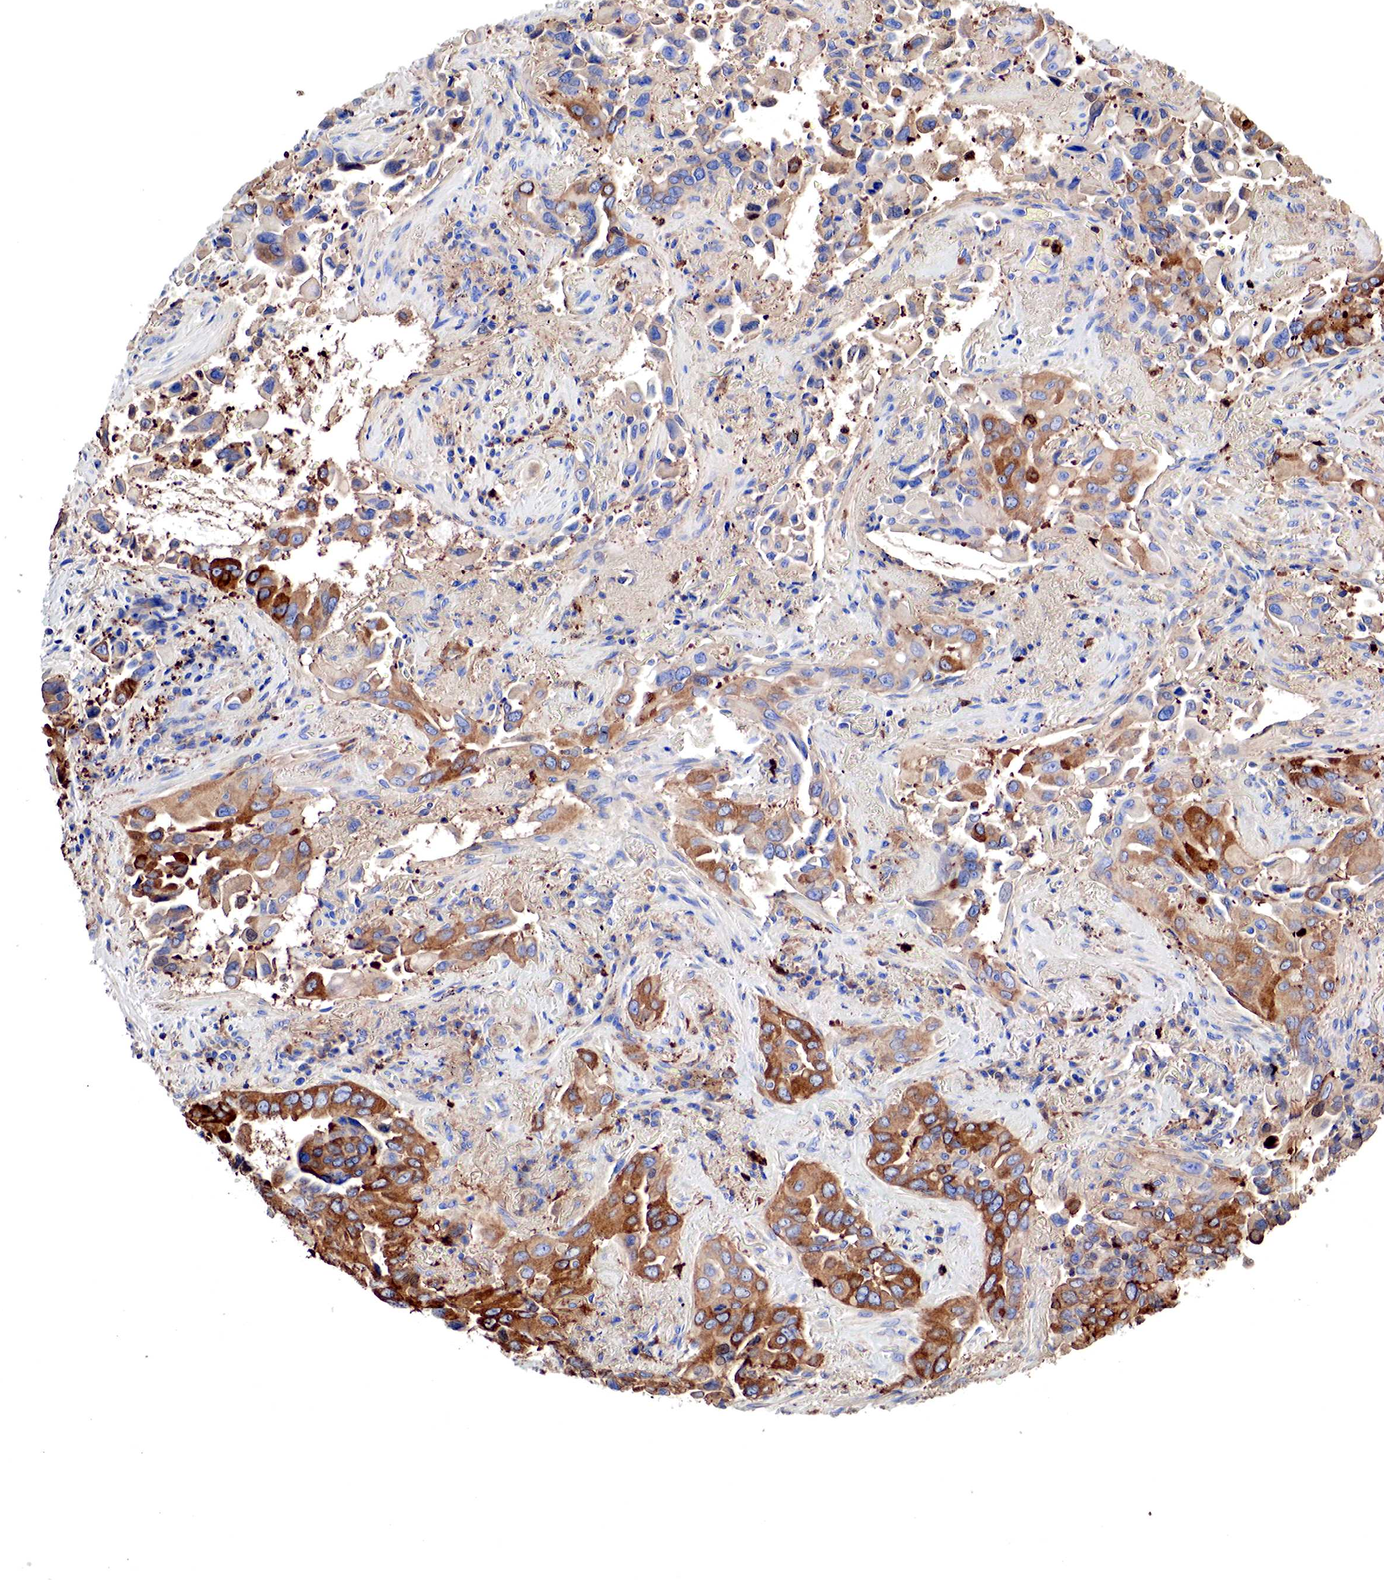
{"staining": {"intensity": "moderate", "quantity": "25%-75%", "location": "cytoplasmic/membranous"}, "tissue": "lung cancer", "cell_type": "Tumor cells", "image_type": "cancer", "snomed": [{"axis": "morphology", "description": "Adenocarcinoma, NOS"}, {"axis": "topography", "description": "Lung"}], "caption": "Lung cancer (adenocarcinoma) stained with DAB IHC displays medium levels of moderate cytoplasmic/membranous staining in about 25%-75% of tumor cells.", "gene": "G6PD", "patient": {"sex": "male", "age": 68}}